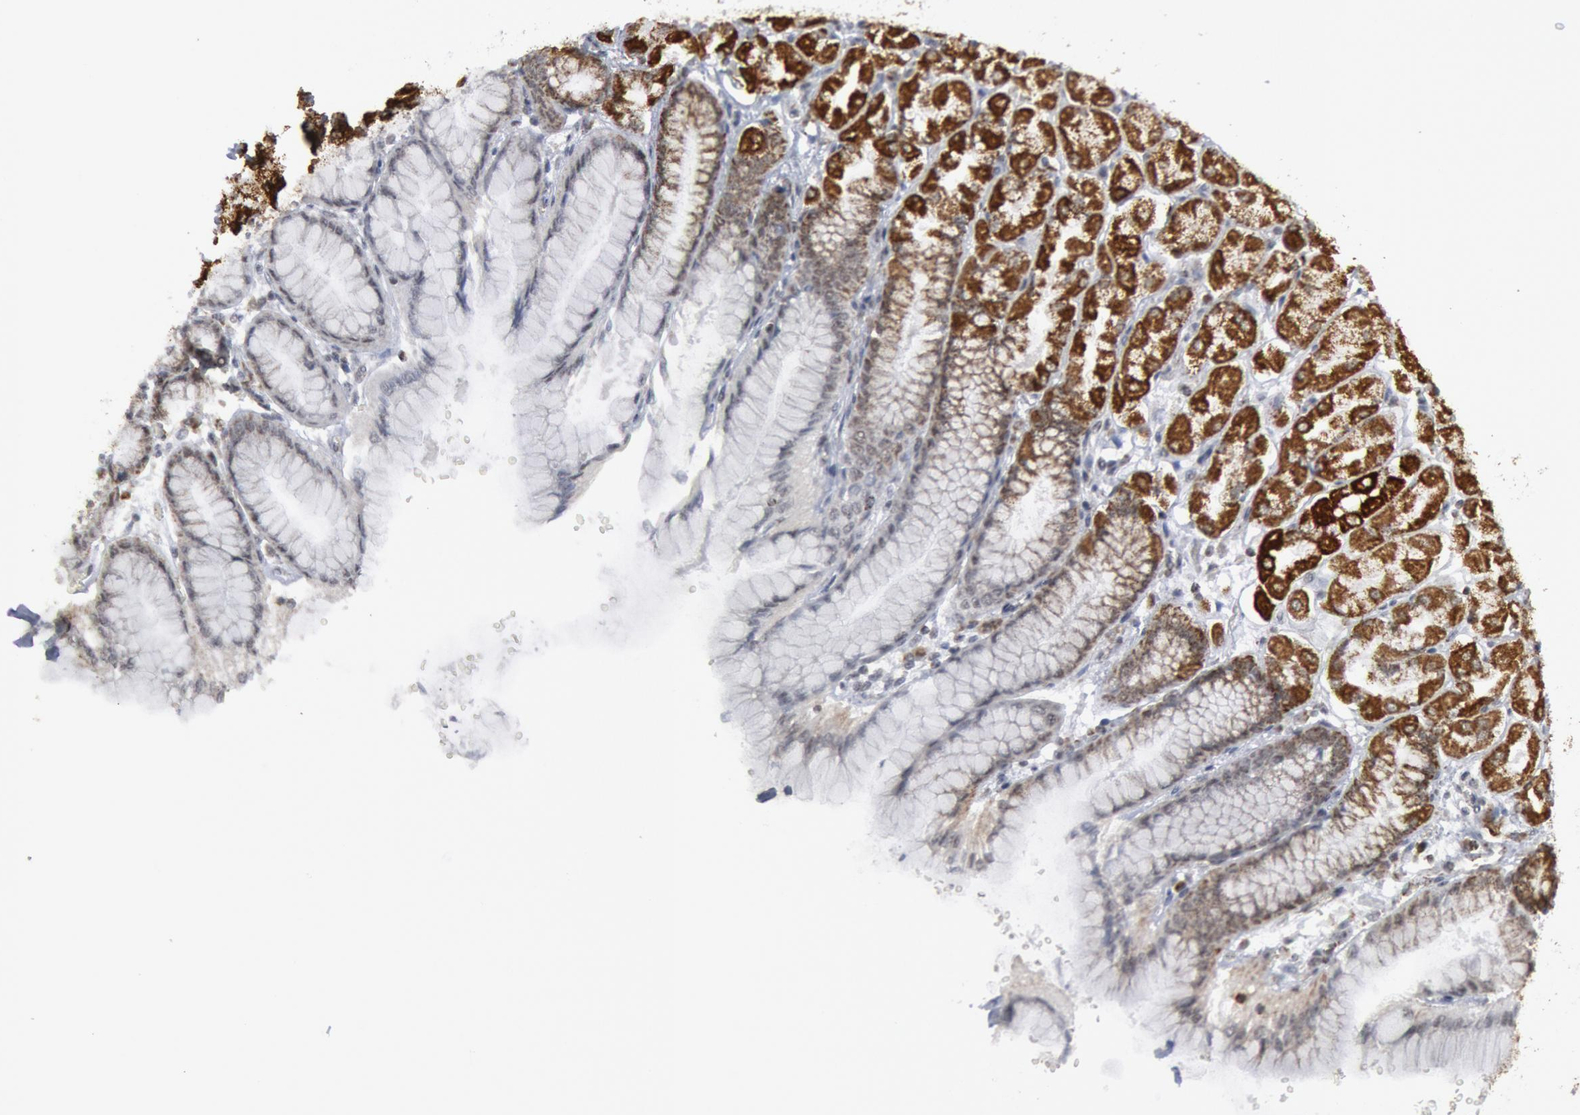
{"staining": {"intensity": "moderate", "quantity": ">75%", "location": "cytoplasmic/membranous"}, "tissue": "stomach", "cell_type": "Glandular cells", "image_type": "normal", "snomed": [{"axis": "morphology", "description": "Normal tissue, NOS"}, {"axis": "topography", "description": "Stomach, upper"}], "caption": "IHC of unremarkable human stomach shows medium levels of moderate cytoplasmic/membranous expression in approximately >75% of glandular cells.", "gene": "CASP9", "patient": {"sex": "female", "age": 56}}